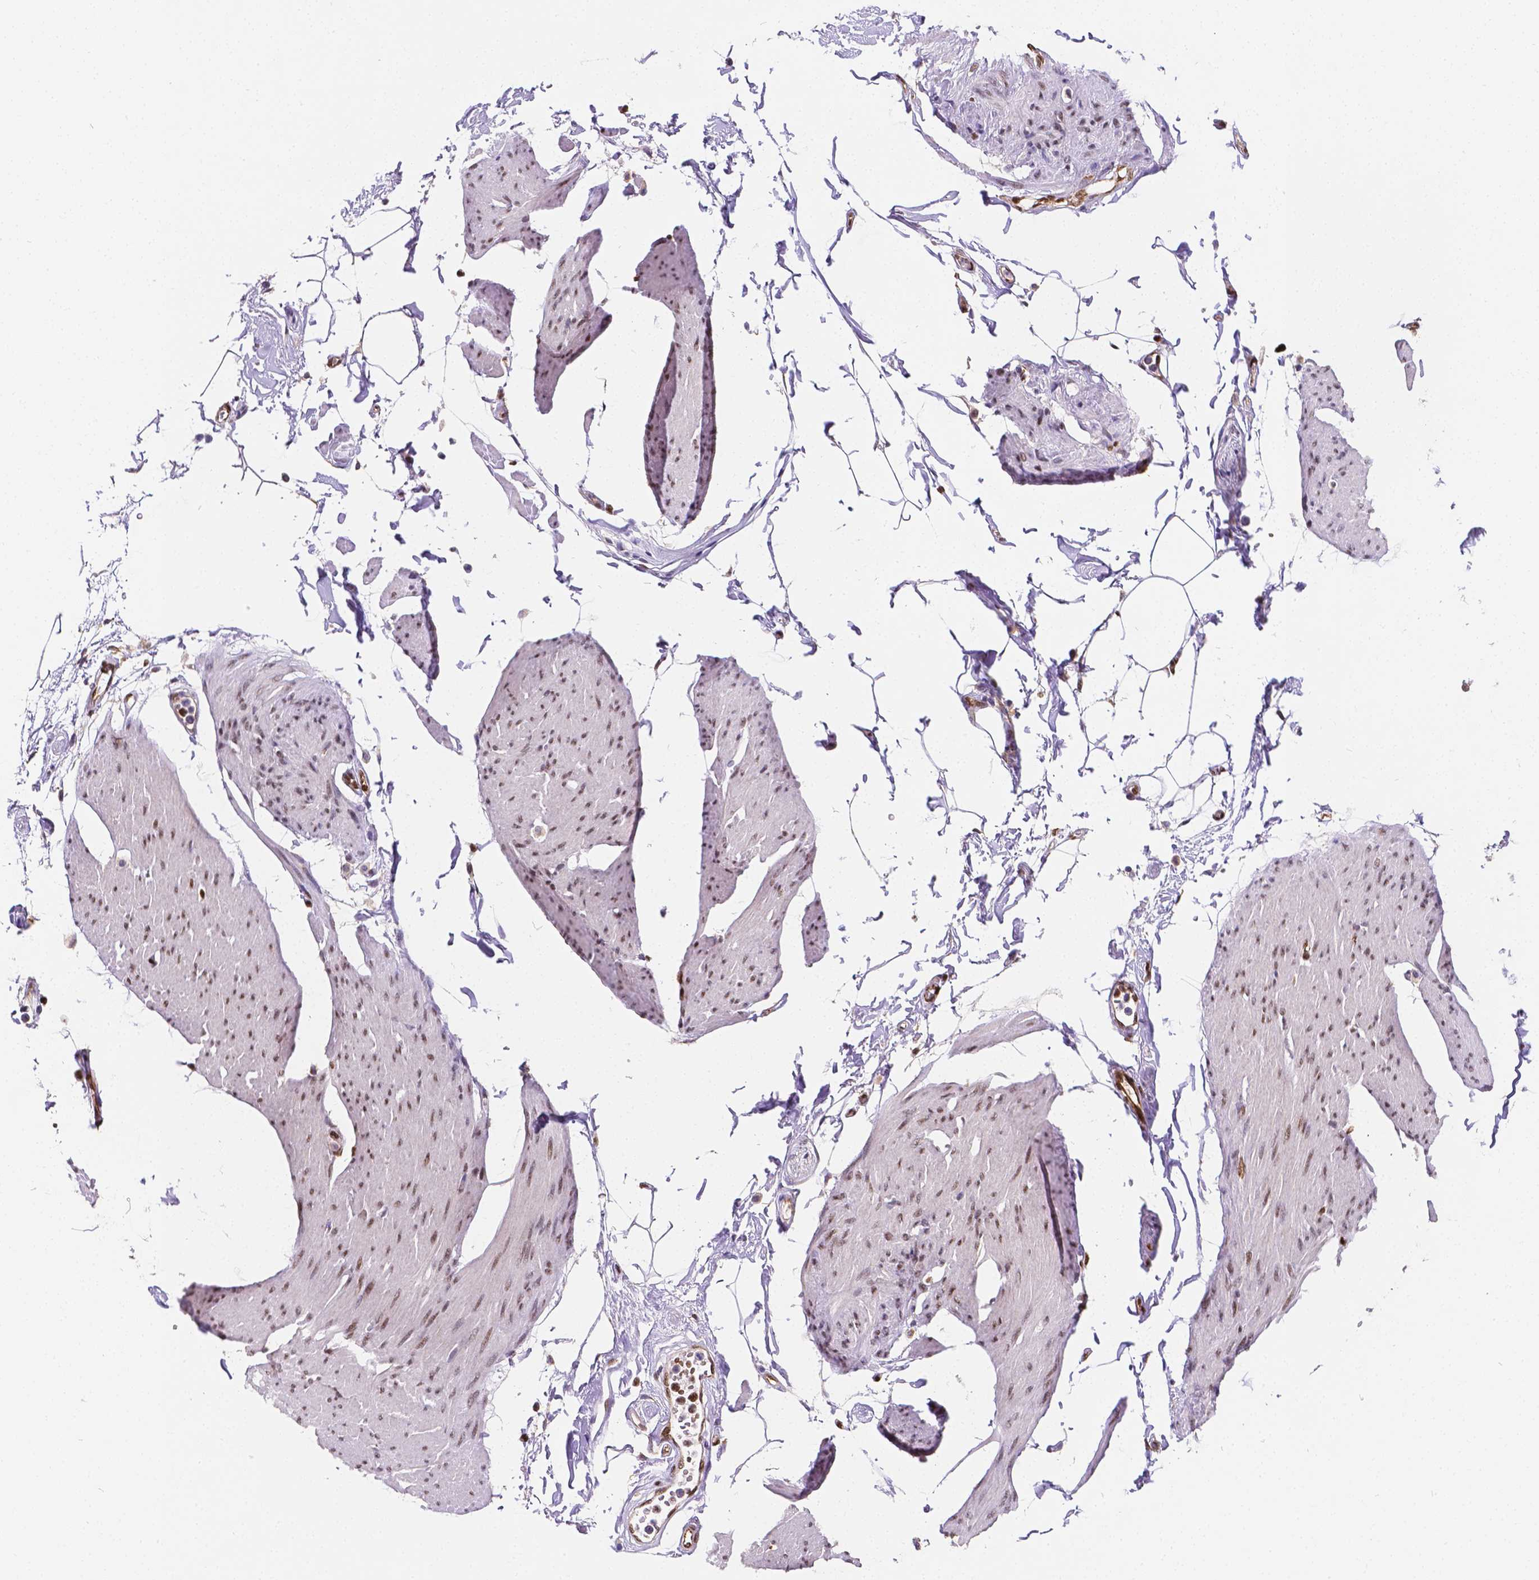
{"staining": {"intensity": "weak", "quantity": "25%-75%", "location": "nuclear"}, "tissue": "smooth muscle", "cell_type": "Smooth muscle cells", "image_type": "normal", "snomed": [{"axis": "morphology", "description": "Normal tissue, NOS"}, {"axis": "topography", "description": "Adipose tissue"}, {"axis": "topography", "description": "Smooth muscle"}, {"axis": "topography", "description": "Peripheral nerve tissue"}], "caption": "Unremarkable smooth muscle demonstrates weak nuclear positivity in about 25%-75% of smooth muscle cells, visualized by immunohistochemistry.", "gene": "MEF2C", "patient": {"sex": "male", "age": 83}}